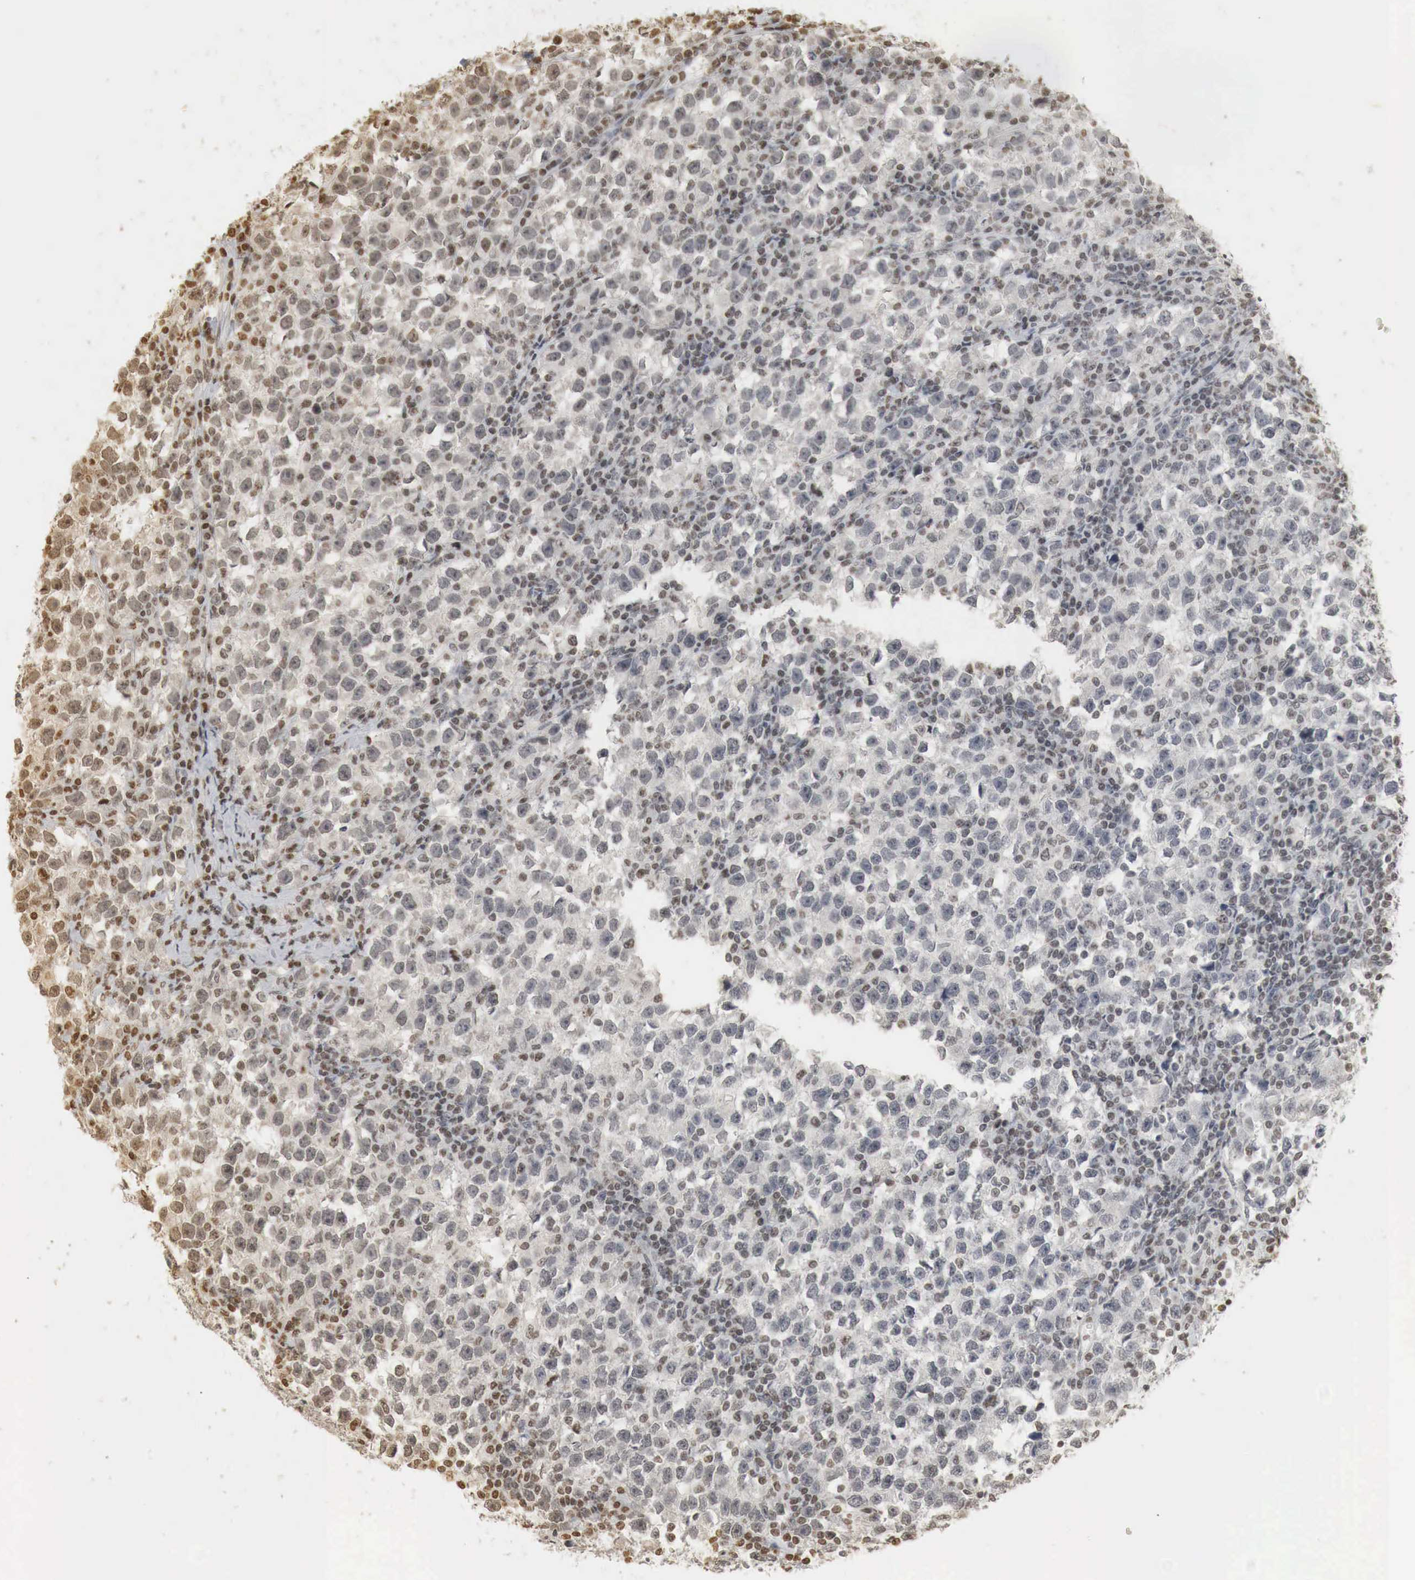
{"staining": {"intensity": "weak", "quantity": "25%-75%", "location": "cytoplasmic/membranous,nuclear"}, "tissue": "testis cancer", "cell_type": "Tumor cells", "image_type": "cancer", "snomed": [{"axis": "morphology", "description": "Seminoma, NOS"}, {"axis": "topography", "description": "Testis"}], "caption": "Protein analysis of testis seminoma tissue shows weak cytoplasmic/membranous and nuclear expression in approximately 25%-75% of tumor cells. (DAB (3,3'-diaminobenzidine) IHC, brown staining for protein, blue staining for nuclei).", "gene": "ERBB4", "patient": {"sex": "male", "age": 43}}